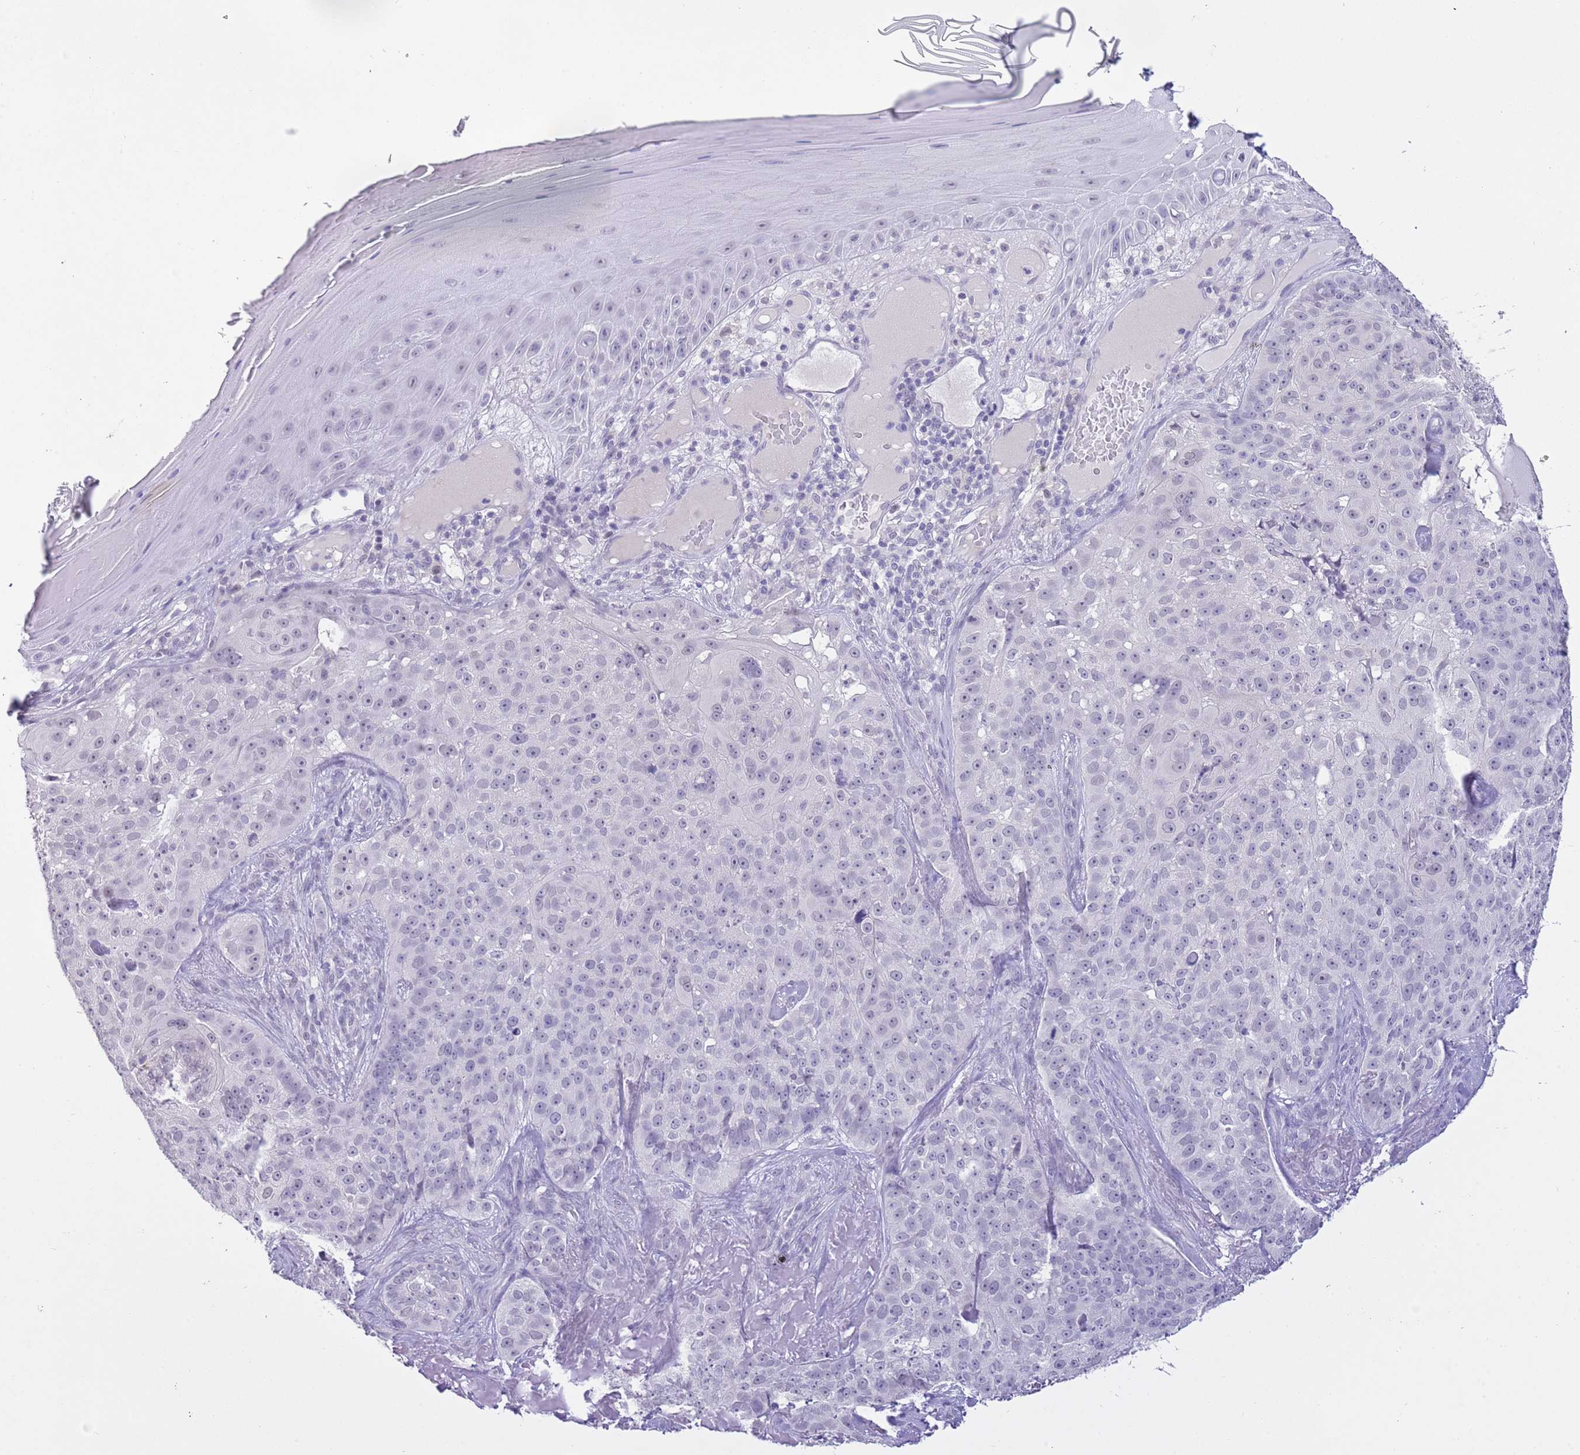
{"staining": {"intensity": "negative", "quantity": "none", "location": "none"}, "tissue": "skin cancer", "cell_type": "Tumor cells", "image_type": "cancer", "snomed": [{"axis": "morphology", "description": "Basal cell carcinoma"}, {"axis": "topography", "description": "Skin"}], "caption": "DAB (3,3'-diaminobenzidine) immunohistochemical staining of human skin basal cell carcinoma shows no significant staining in tumor cells.", "gene": "MIDN", "patient": {"sex": "female", "age": 92}}